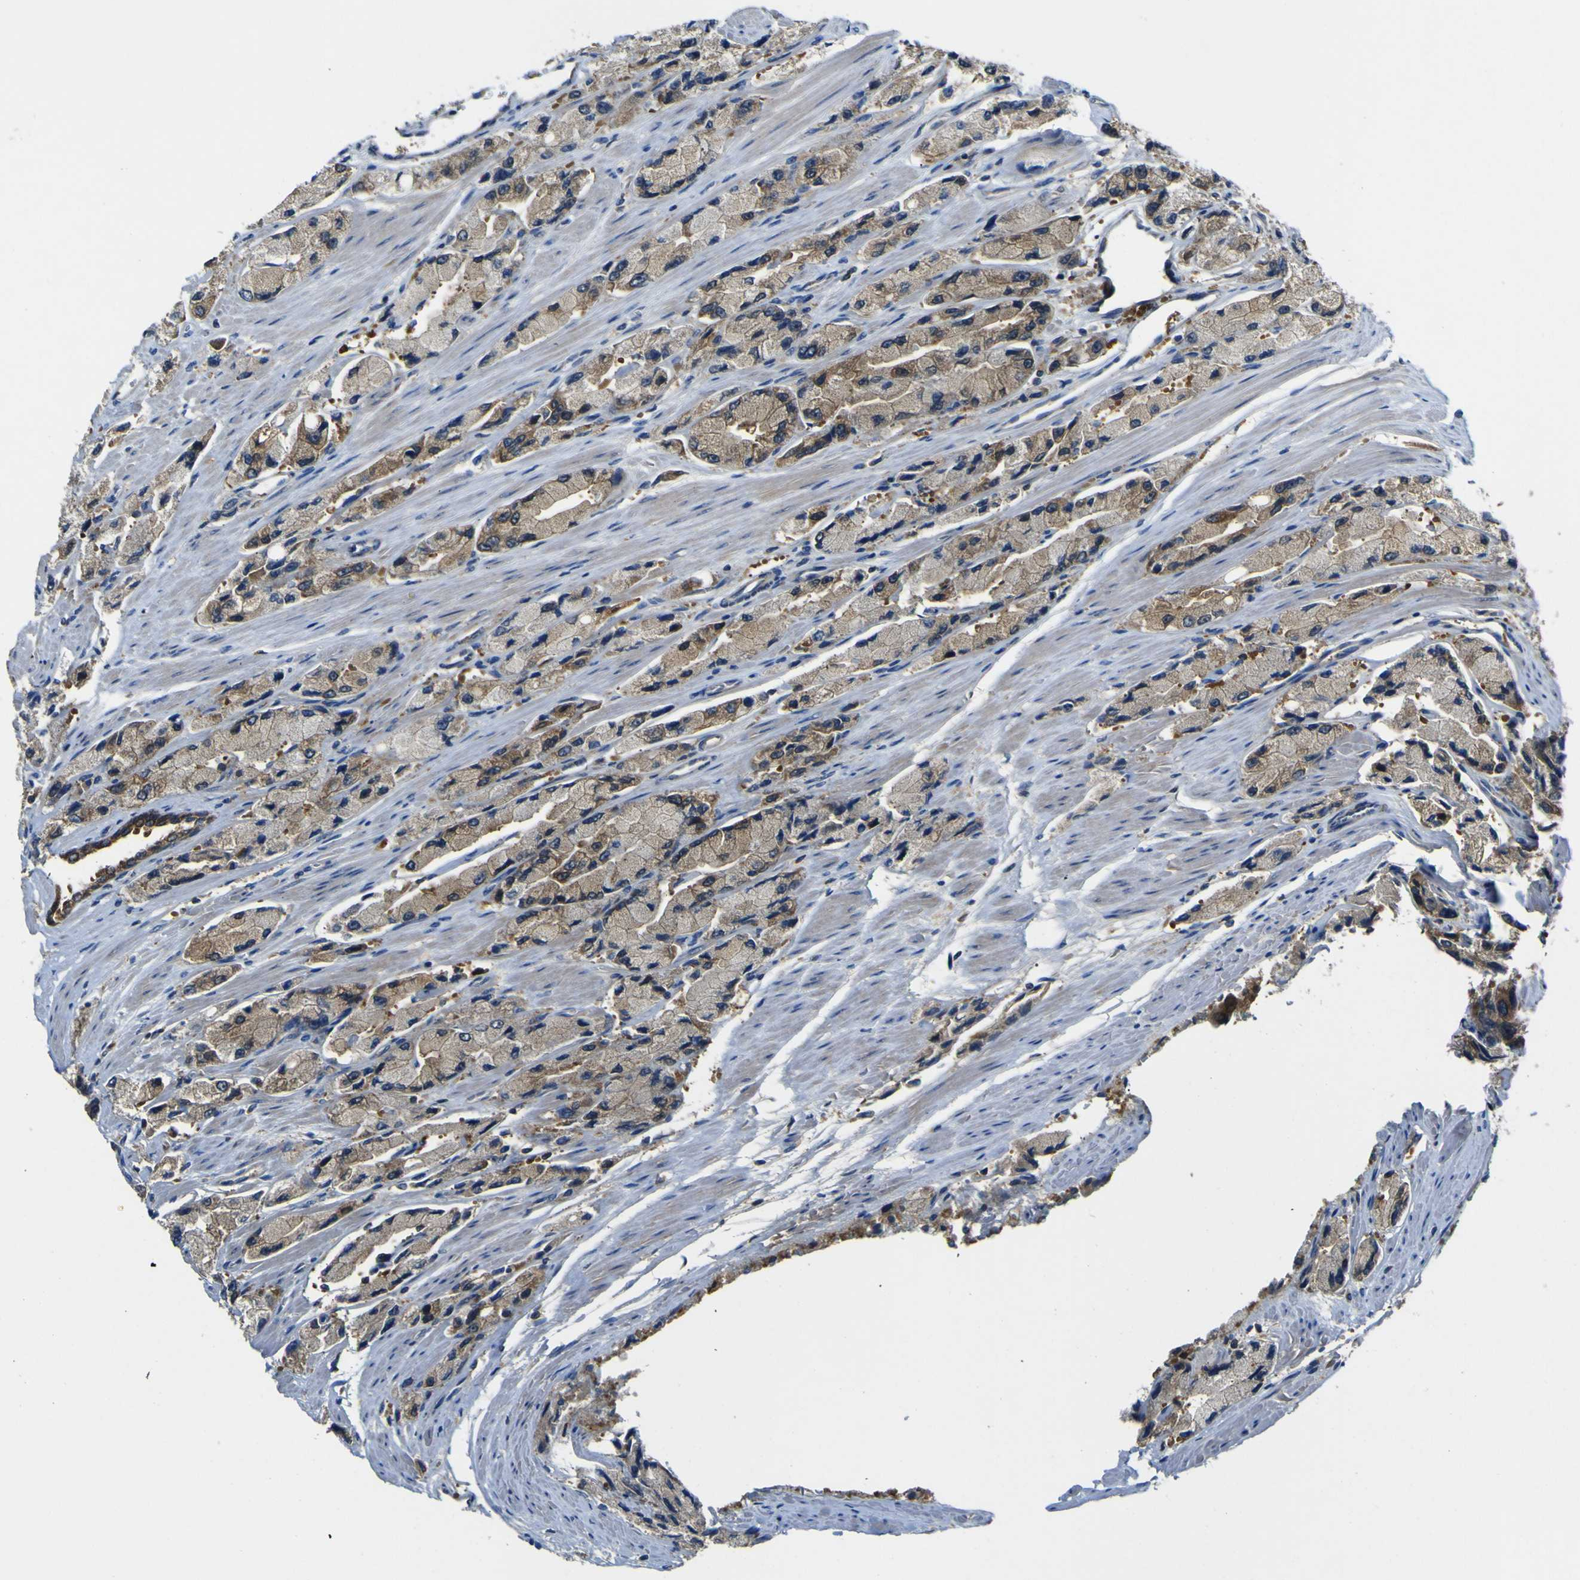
{"staining": {"intensity": "moderate", "quantity": "25%-75%", "location": "cytoplasmic/membranous"}, "tissue": "prostate cancer", "cell_type": "Tumor cells", "image_type": "cancer", "snomed": [{"axis": "morphology", "description": "Adenocarcinoma, High grade"}, {"axis": "topography", "description": "Prostate"}], "caption": "A medium amount of moderate cytoplasmic/membranous staining is appreciated in about 25%-75% of tumor cells in prostate cancer (high-grade adenocarcinoma) tissue.", "gene": "EML2", "patient": {"sex": "male", "age": 58}}